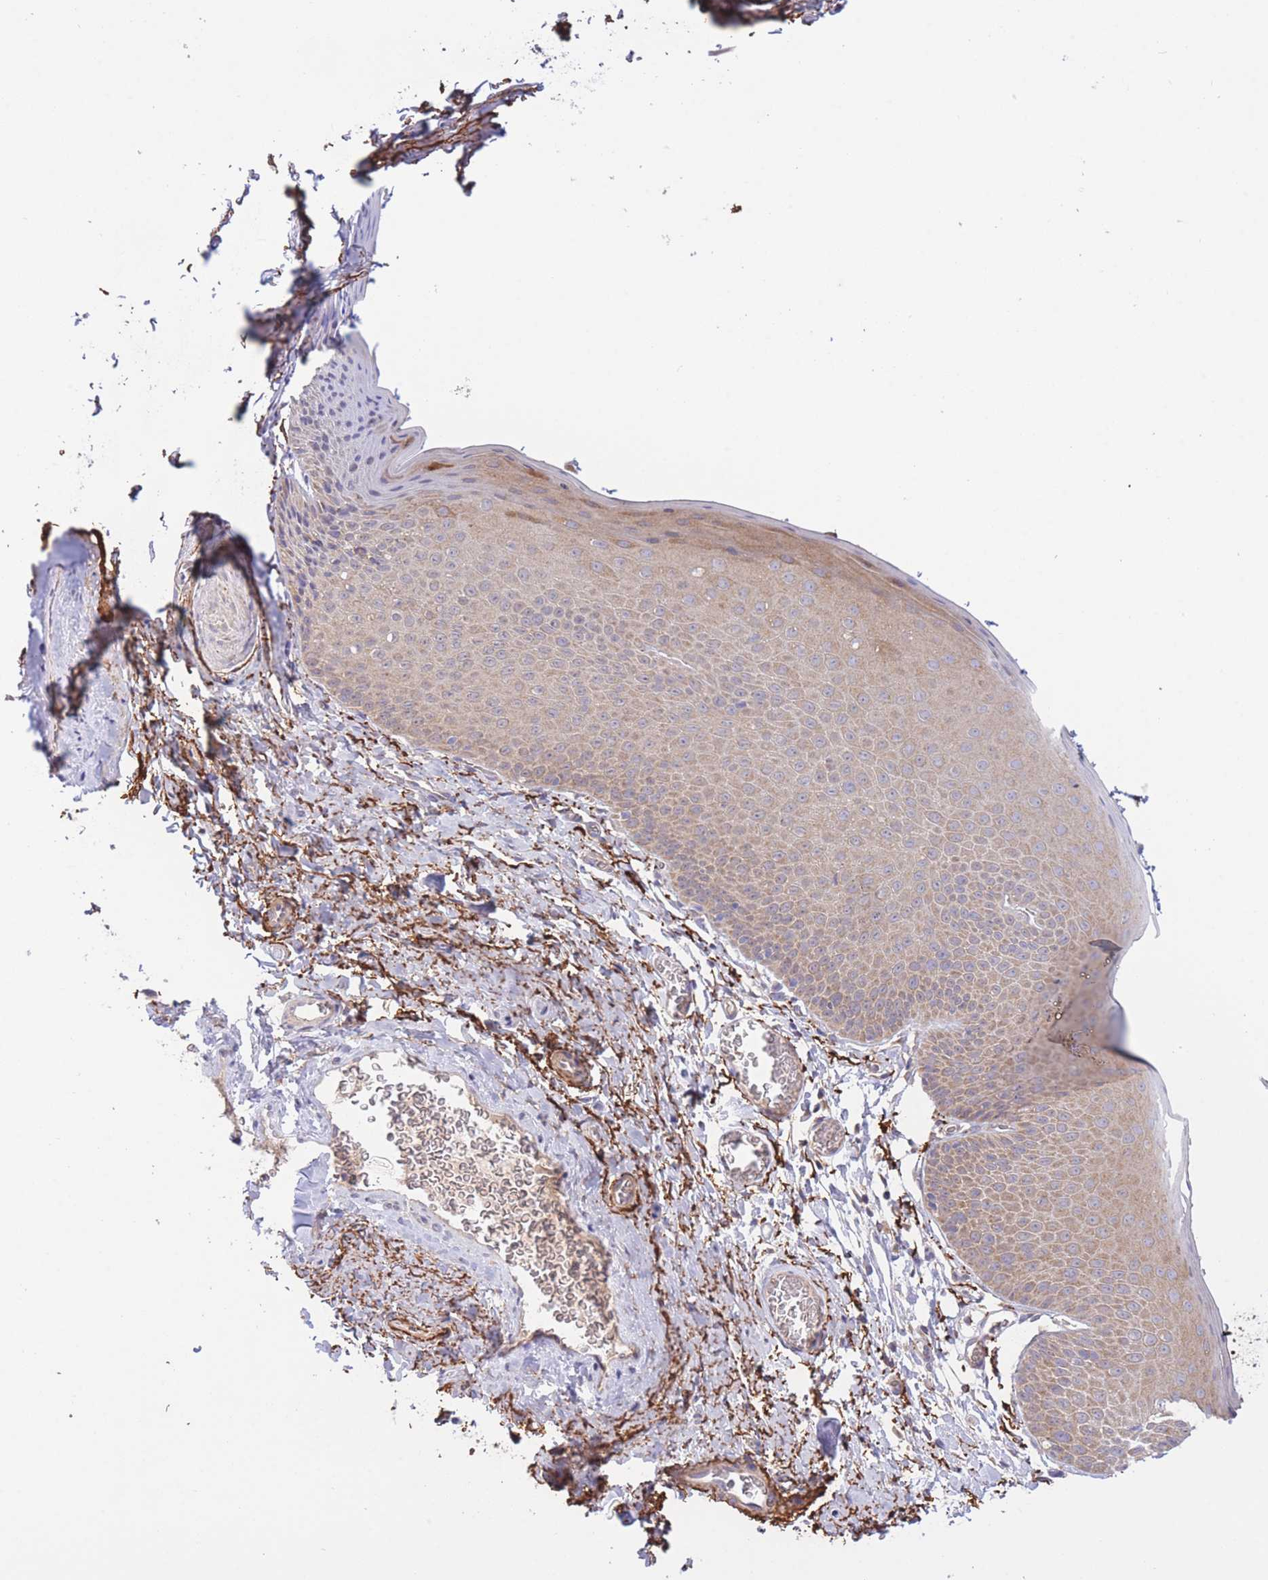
{"staining": {"intensity": "moderate", "quantity": ">75%", "location": "cytoplasmic/membranous"}, "tissue": "skin", "cell_type": "Epidermal cells", "image_type": "normal", "snomed": [{"axis": "morphology", "description": "Normal tissue, NOS"}, {"axis": "morphology", "description": "Hemorrhoids"}, {"axis": "morphology", "description": "Inflammation, NOS"}, {"axis": "topography", "description": "Anal"}], "caption": "Protein expression analysis of normal skin displays moderate cytoplasmic/membranous positivity in about >75% of epidermal cells. (IHC, brightfield microscopy, high magnification).", "gene": "ATP13A2", "patient": {"sex": "male", "age": 60}}